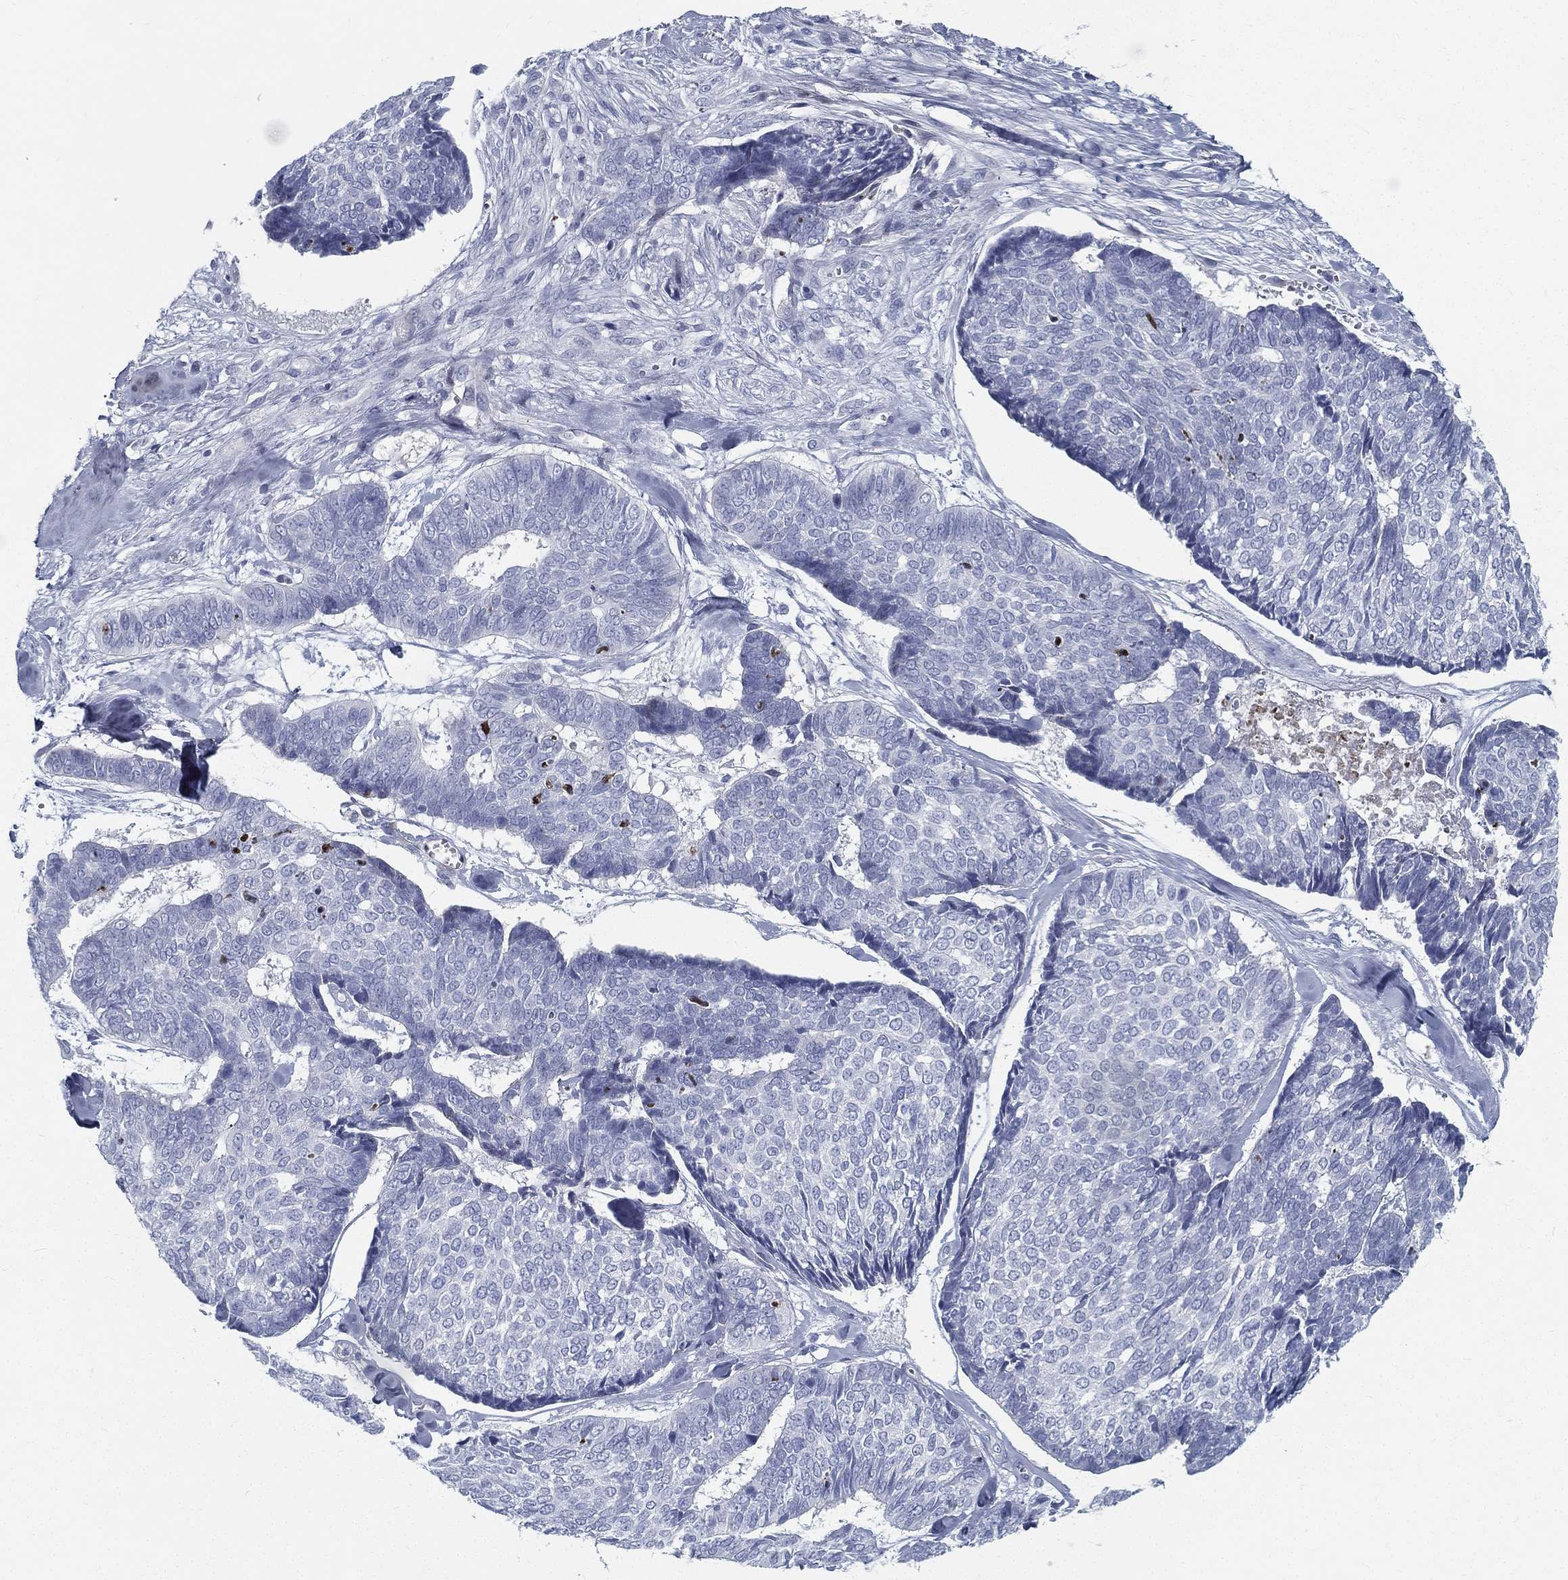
{"staining": {"intensity": "negative", "quantity": "none", "location": "none"}, "tissue": "skin cancer", "cell_type": "Tumor cells", "image_type": "cancer", "snomed": [{"axis": "morphology", "description": "Basal cell carcinoma"}, {"axis": "topography", "description": "Skin"}], "caption": "IHC micrograph of human skin cancer (basal cell carcinoma) stained for a protein (brown), which reveals no positivity in tumor cells.", "gene": "SPPL2C", "patient": {"sex": "male", "age": 86}}